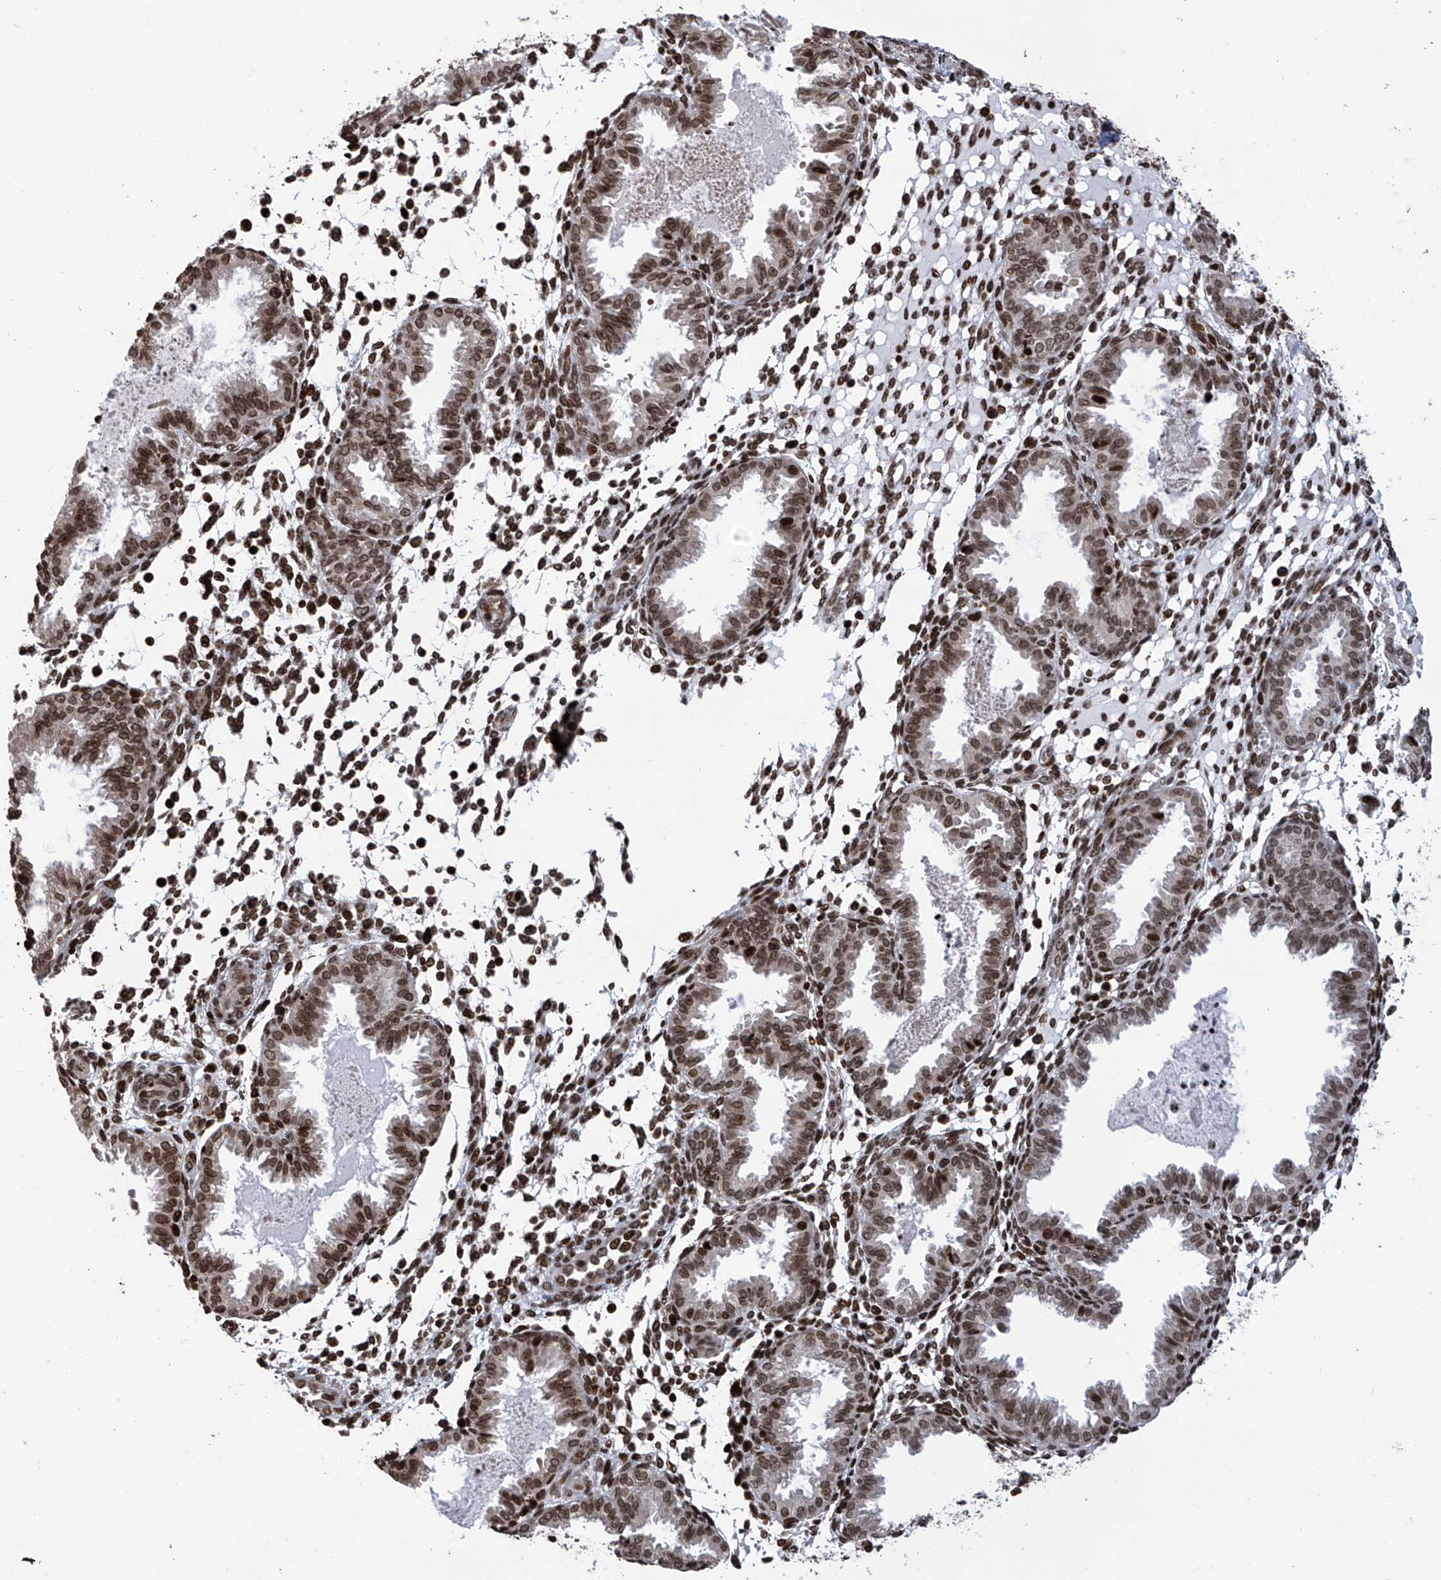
{"staining": {"intensity": "strong", "quantity": ">75%", "location": "nuclear"}, "tissue": "endometrium", "cell_type": "Cells in endometrial stroma", "image_type": "normal", "snomed": [{"axis": "morphology", "description": "Normal tissue, NOS"}, {"axis": "topography", "description": "Endometrium"}], "caption": "This is a photomicrograph of immunohistochemistry staining of normal endometrium, which shows strong positivity in the nuclear of cells in endometrial stroma.", "gene": "PAK1IP1", "patient": {"sex": "female", "age": 33}}